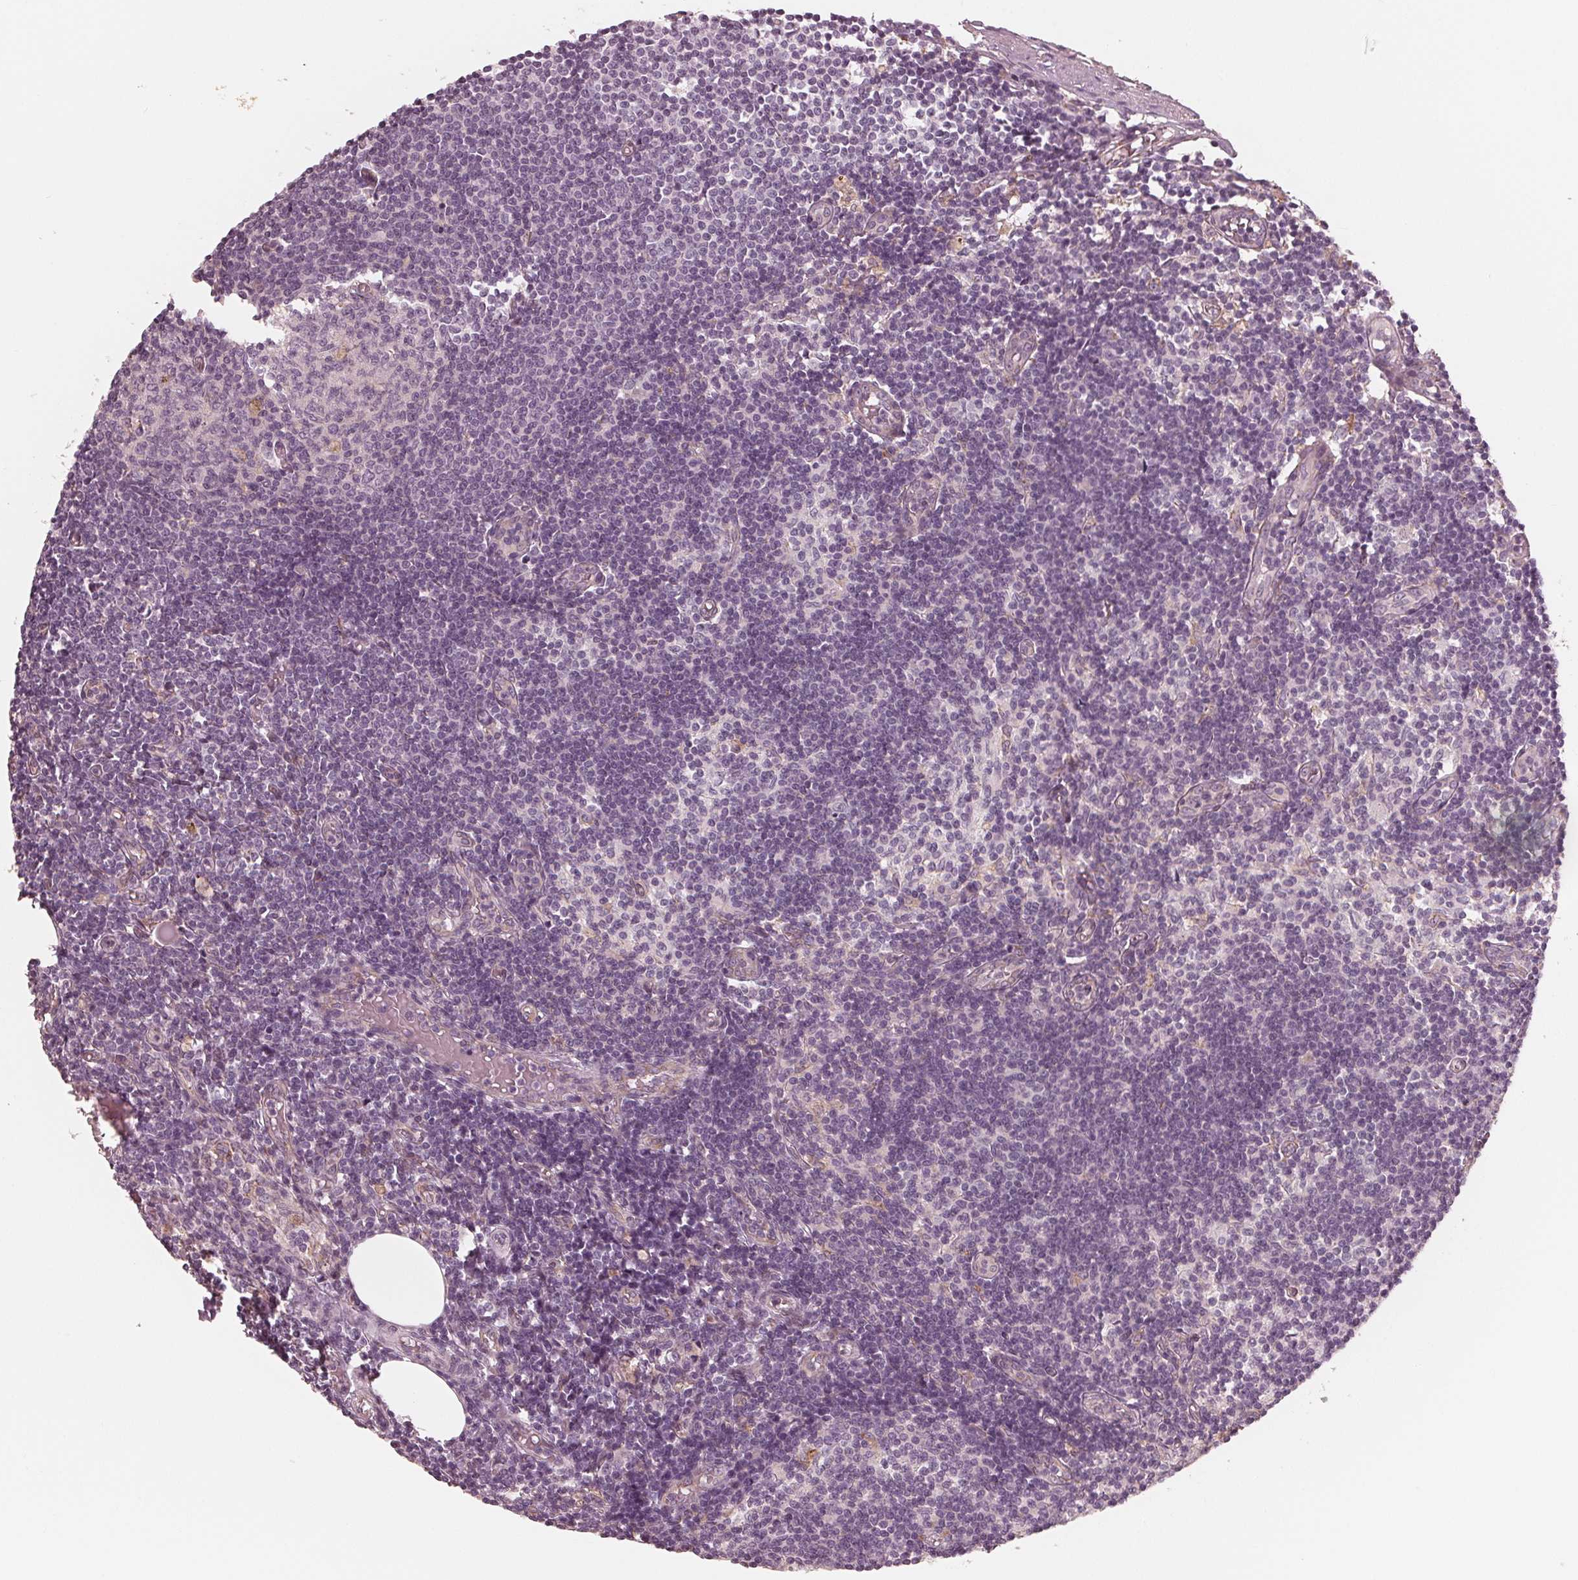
{"staining": {"intensity": "weak", "quantity": "<25%", "location": "cytoplasmic/membranous"}, "tissue": "lymph node", "cell_type": "Germinal center cells", "image_type": "normal", "snomed": [{"axis": "morphology", "description": "Normal tissue, NOS"}, {"axis": "topography", "description": "Lymph node"}], "caption": "Human lymph node stained for a protein using IHC exhibits no expression in germinal center cells.", "gene": "IKBIP", "patient": {"sex": "female", "age": 69}}